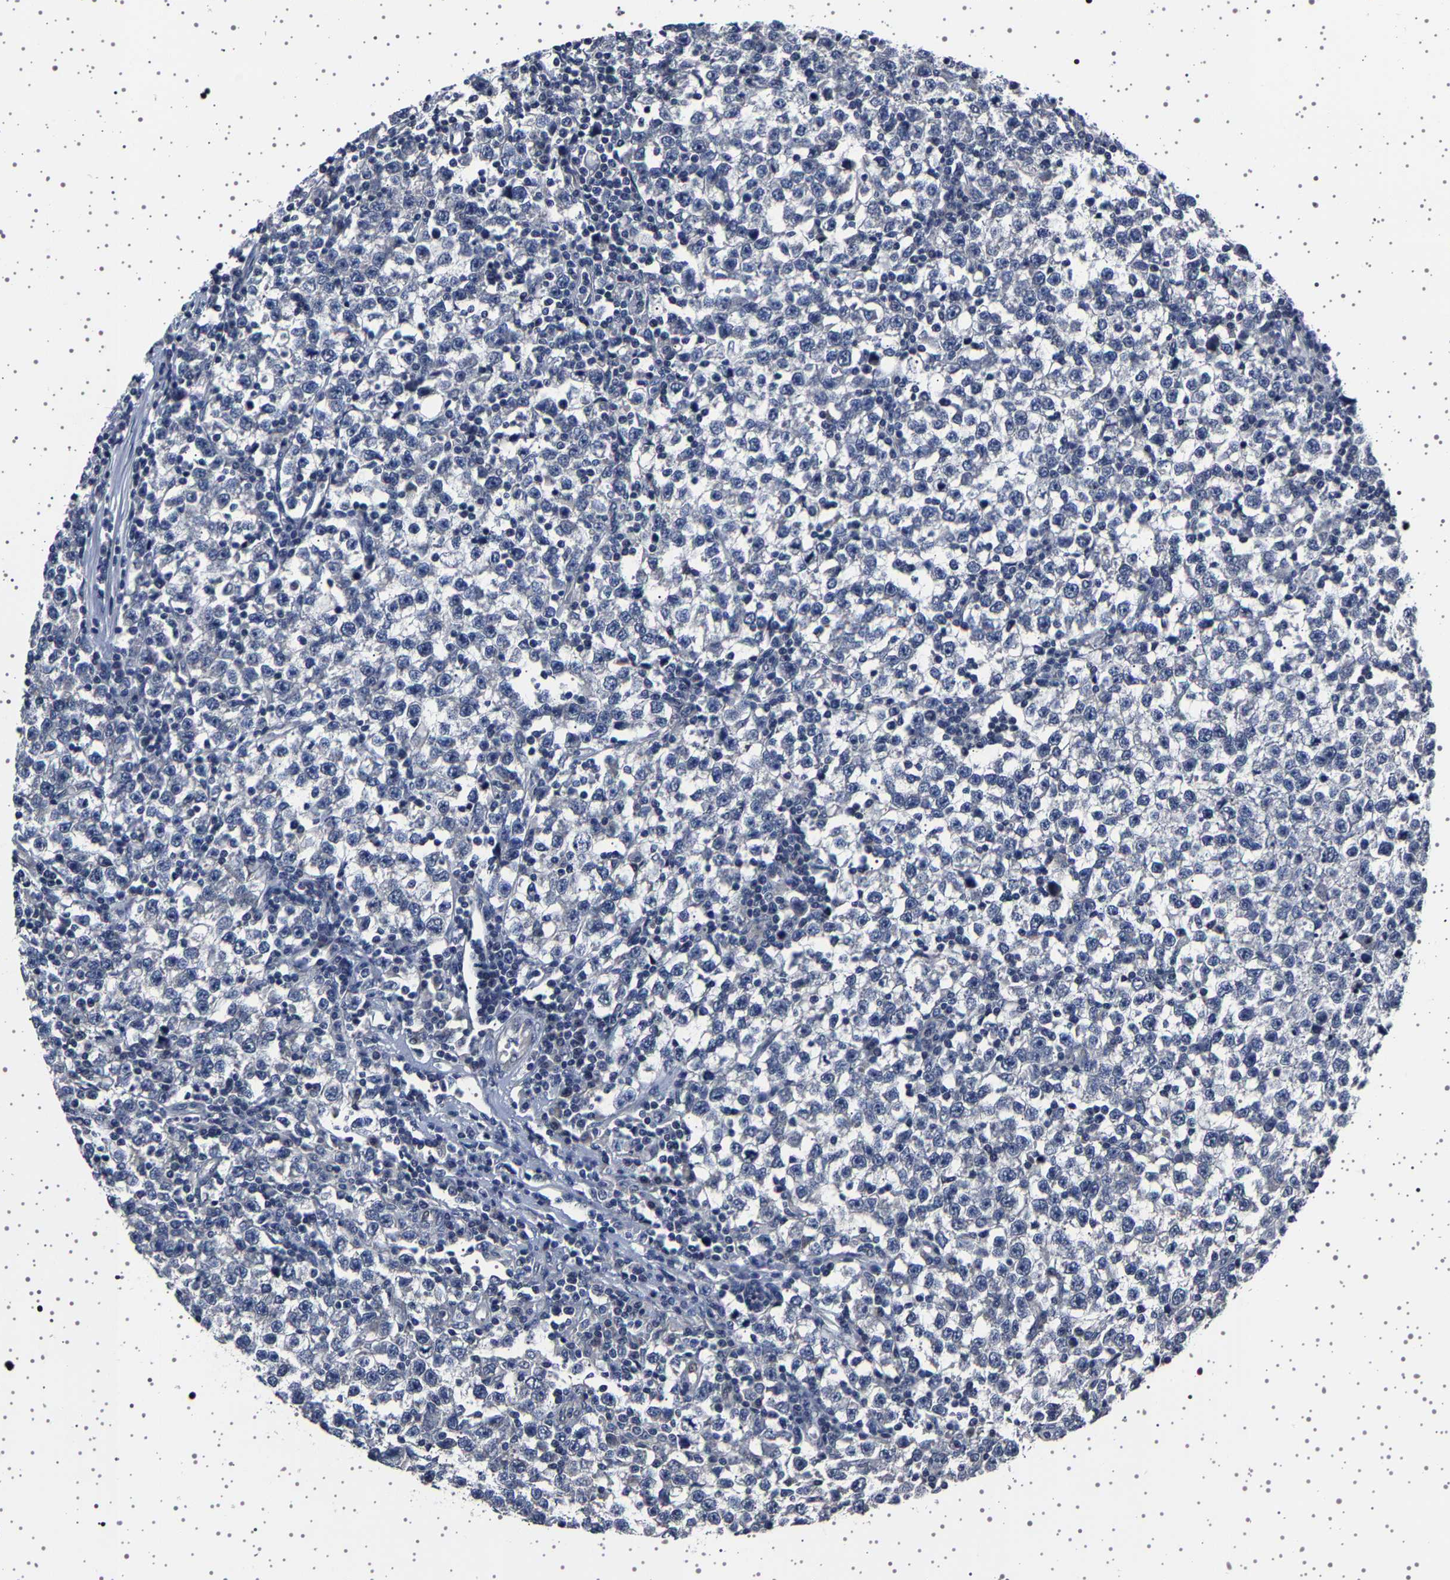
{"staining": {"intensity": "negative", "quantity": "none", "location": "none"}, "tissue": "testis cancer", "cell_type": "Tumor cells", "image_type": "cancer", "snomed": [{"axis": "morphology", "description": "Seminoma, NOS"}, {"axis": "topography", "description": "Testis"}], "caption": "Tumor cells are negative for protein expression in human seminoma (testis).", "gene": "IL10RB", "patient": {"sex": "male", "age": 43}}